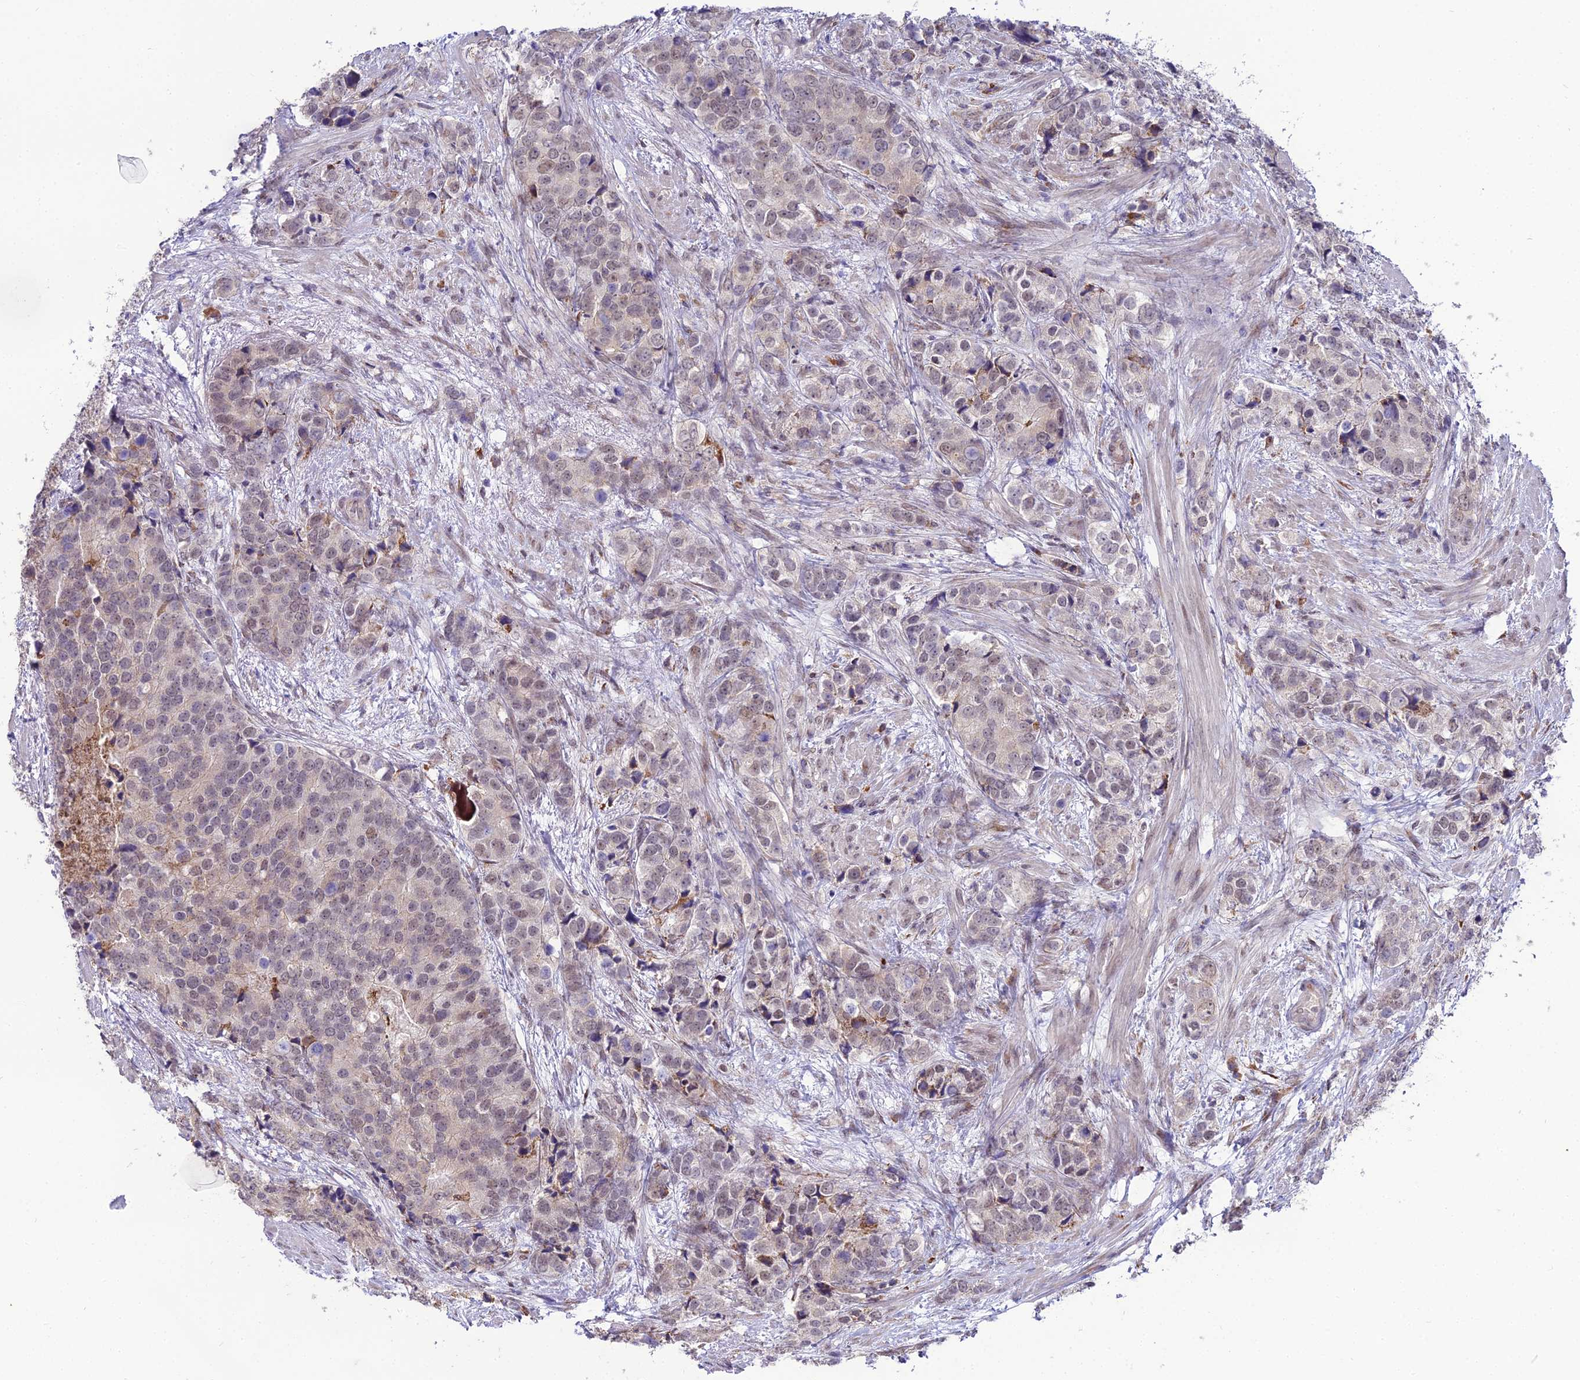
{"staining": {"intensity": "weak", "quantity": "<25%", "location": "cytoplasmic/membranous"}, "tissue": "prostate cancer", "cell_type": "Tumor cells", "image_type": "cancer", "snomed": [{"axis": "morphology", "description": "Adenocarcinoma, High grade"}, {"axis": "topography", "description": "Prostate"}], "caption": "Immunohistochemistry micrograph of neoplastic tissue: prostate high-grade adenocarcinoma stained with DAB (3,3'-diaminobenzidine) exhibits no significant protein positivity in tumor cells.", "gene": "TROAP", "patient": {"sex": "male", "age": 62}}